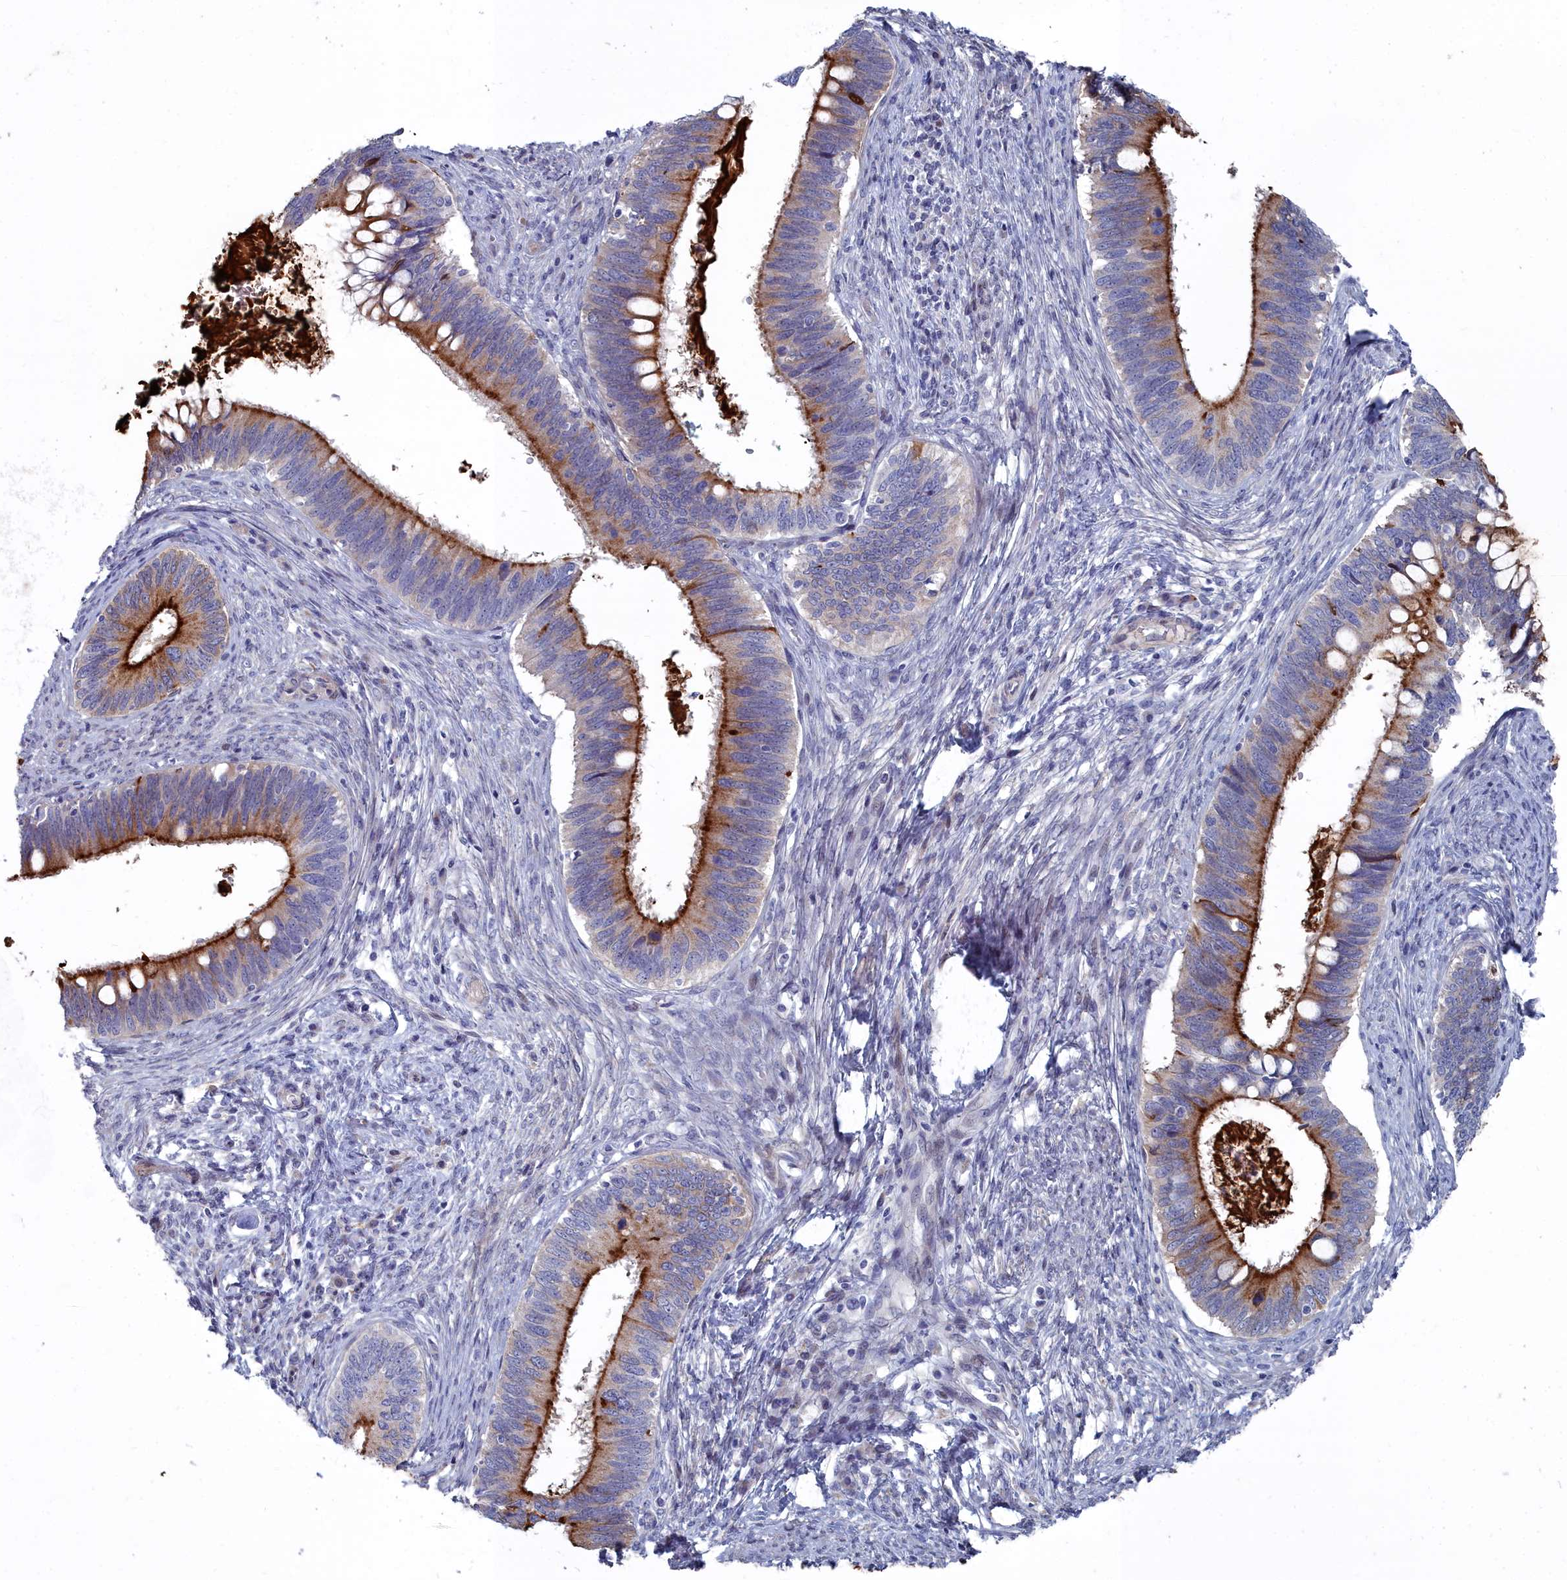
{"staining": {"intensity": "strong", "quantity": "25%-75%", "location": "cytoplasmic/membranous"}, "tissue": "cervical cancer", "cell_type": "Tumor cells", "image_type": "cancer", "snomed": [{"axis": "morphology", "description": "Adenocarcinoma, NOS"}, {"axis": "topography", "description": "Cervix"}], "caption": "The histopathology image exhibits a brown stain indicating the presence of a protein in the cytoplasmic/membranous of tumor cells in cervical cancer.", "gene": "SHISAL2A", "patient": {"sex": "female", "age": 42}}